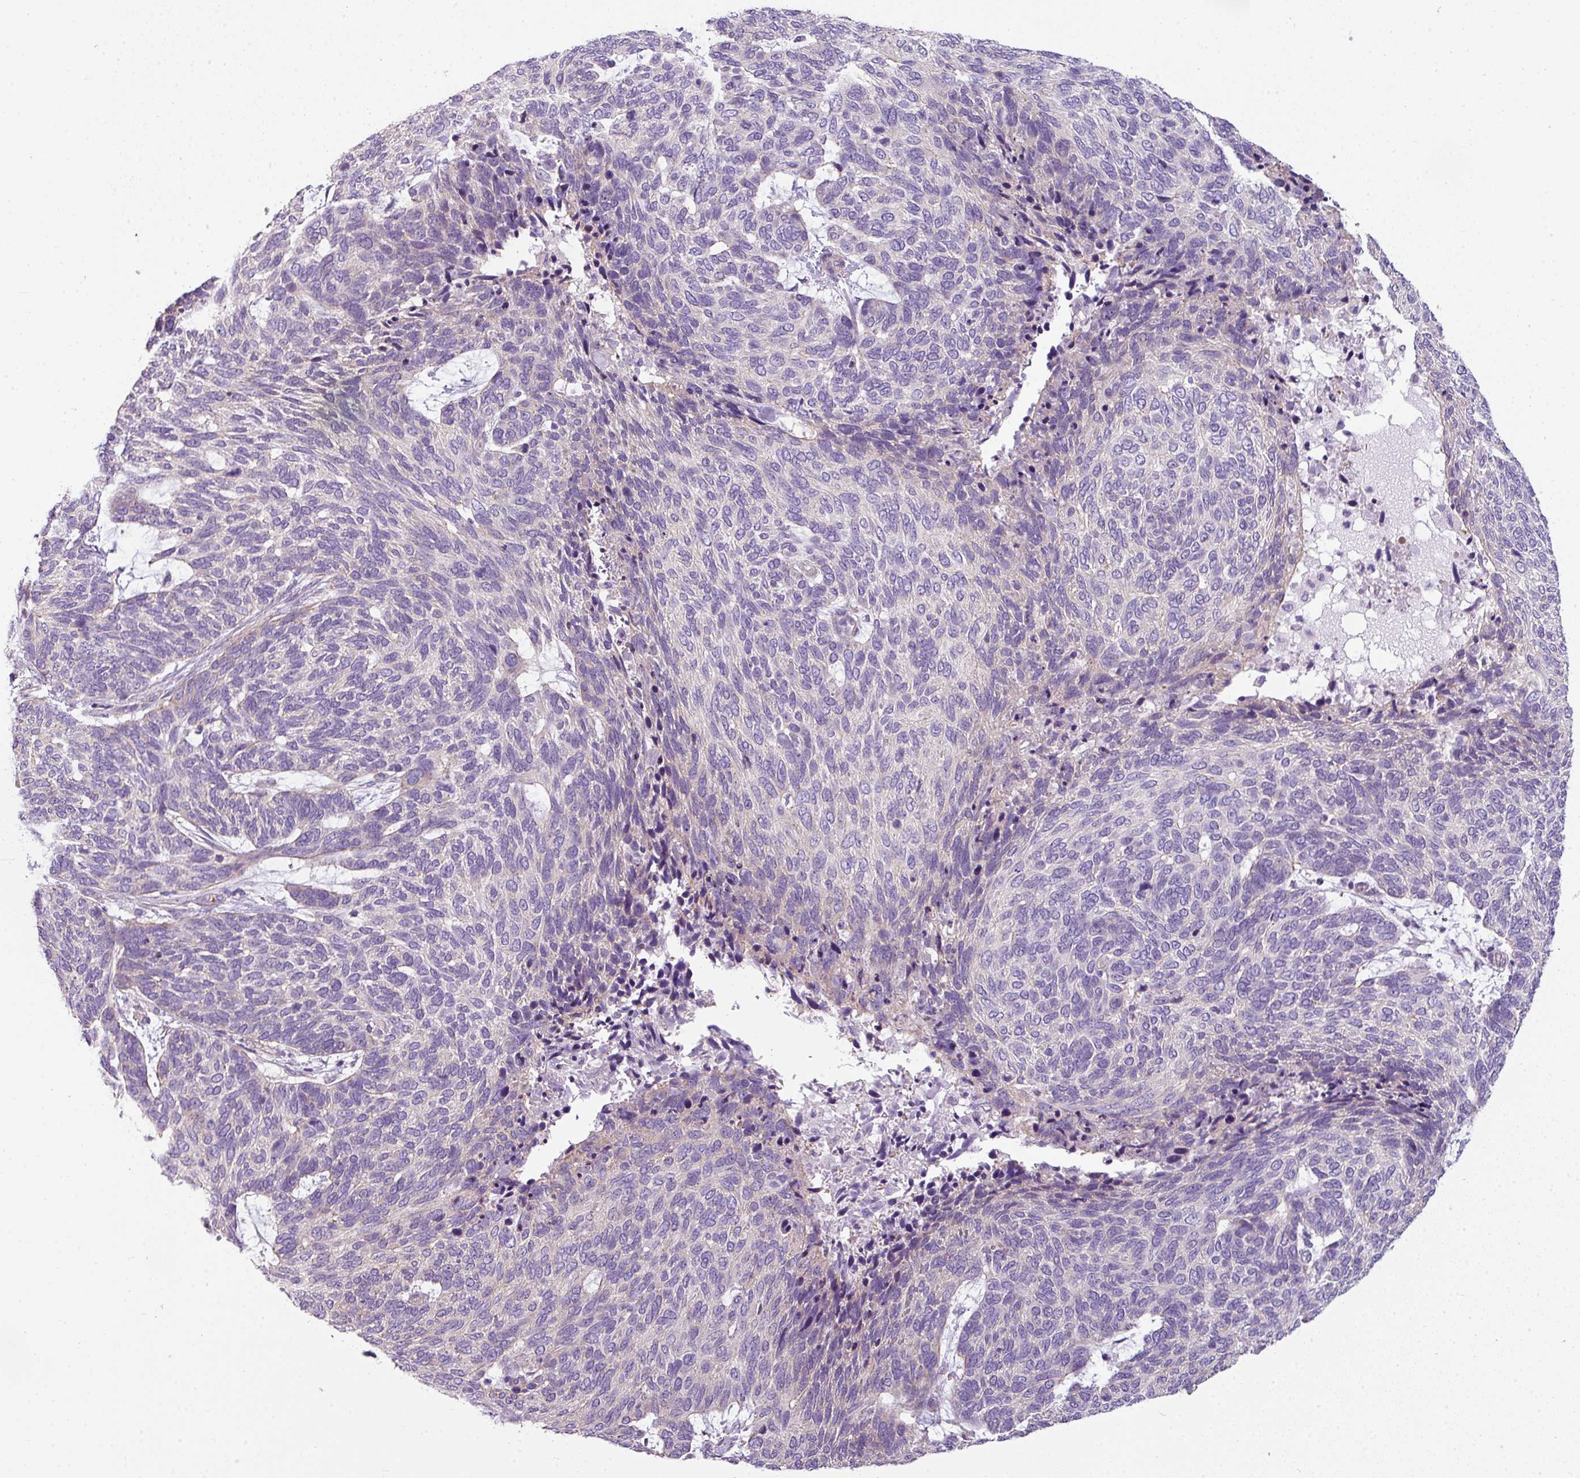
{"staining": {"intensity": "negative", "quantity": "none", "location": "none"}, "tissue": "skin cancer", "cell_type": "Tumor cells", "image_type": "cancer", "snomed": [{"axis": "morphology", "description": "Basal cell carcinoma"}, {"axis": "topography", "description": "Skin"}], "caption": "The micrograph displays no significant positivity in tumor cells of skin cancer. (IHC, brightfield microscopy, high magnification).", "gene": "PALS2", "patient": {"sex": "female", "age": 65}}